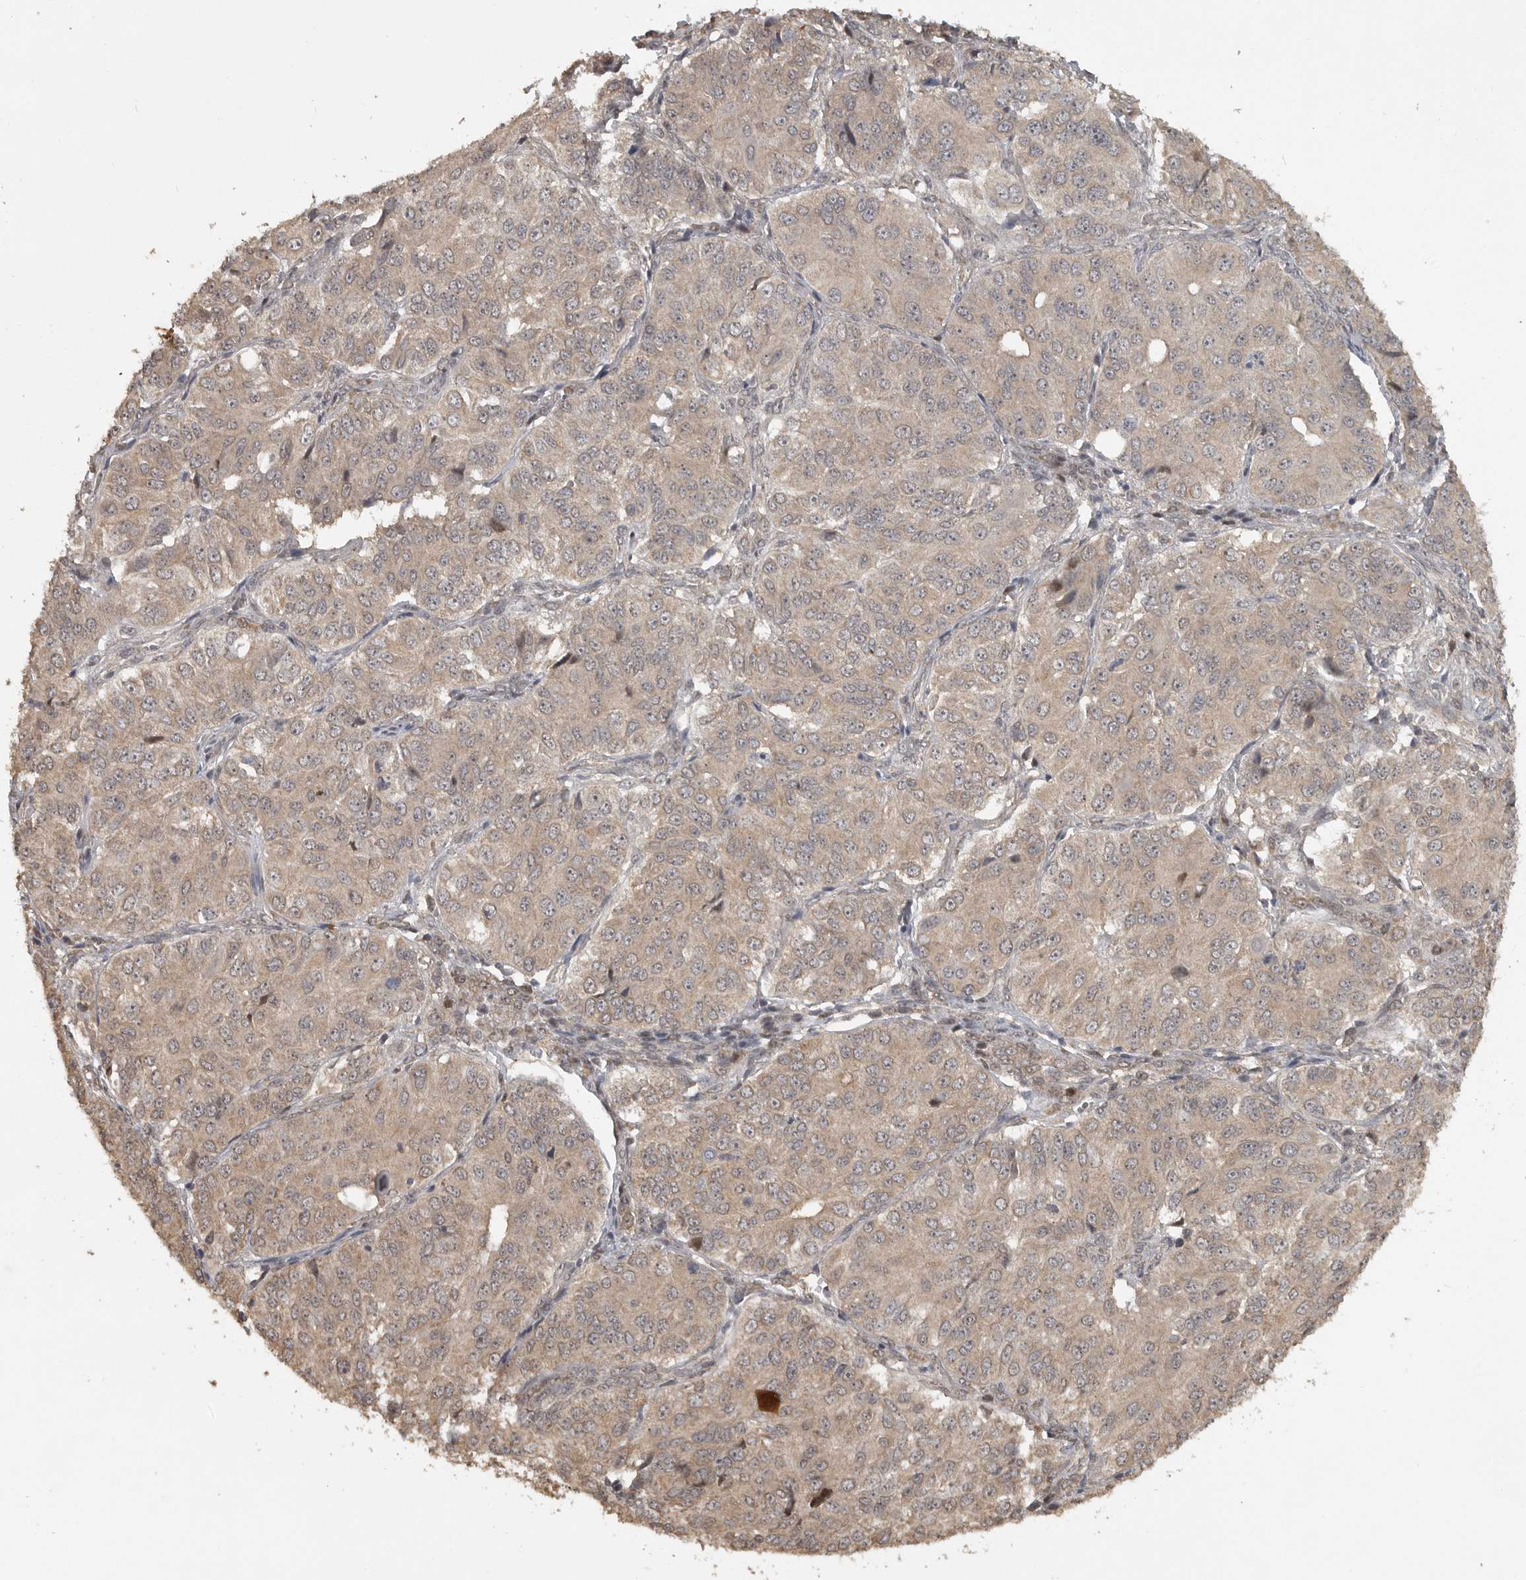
{"staining": {"intensity": "weak", "quantity": ">75%", "location": "cytoplasmic/membranous"}, "tissue": "ovarian cancer", "cell_type": "Tumor cells", "image_type": "cancer", "snomed": [{"axis": "morphology", "description": "Carcinoma, endometroid"}, {"axis": "topography", "description": "Ovary"}], "caption": "The micrograph shows a brown stain indicating the presence of a protein in the cytoplasmic/membranous of tumor cells in endometroid carcinoma (ovarian).", "gene": "LLGL1", "patient": {"sex": "female", "age": 51}}